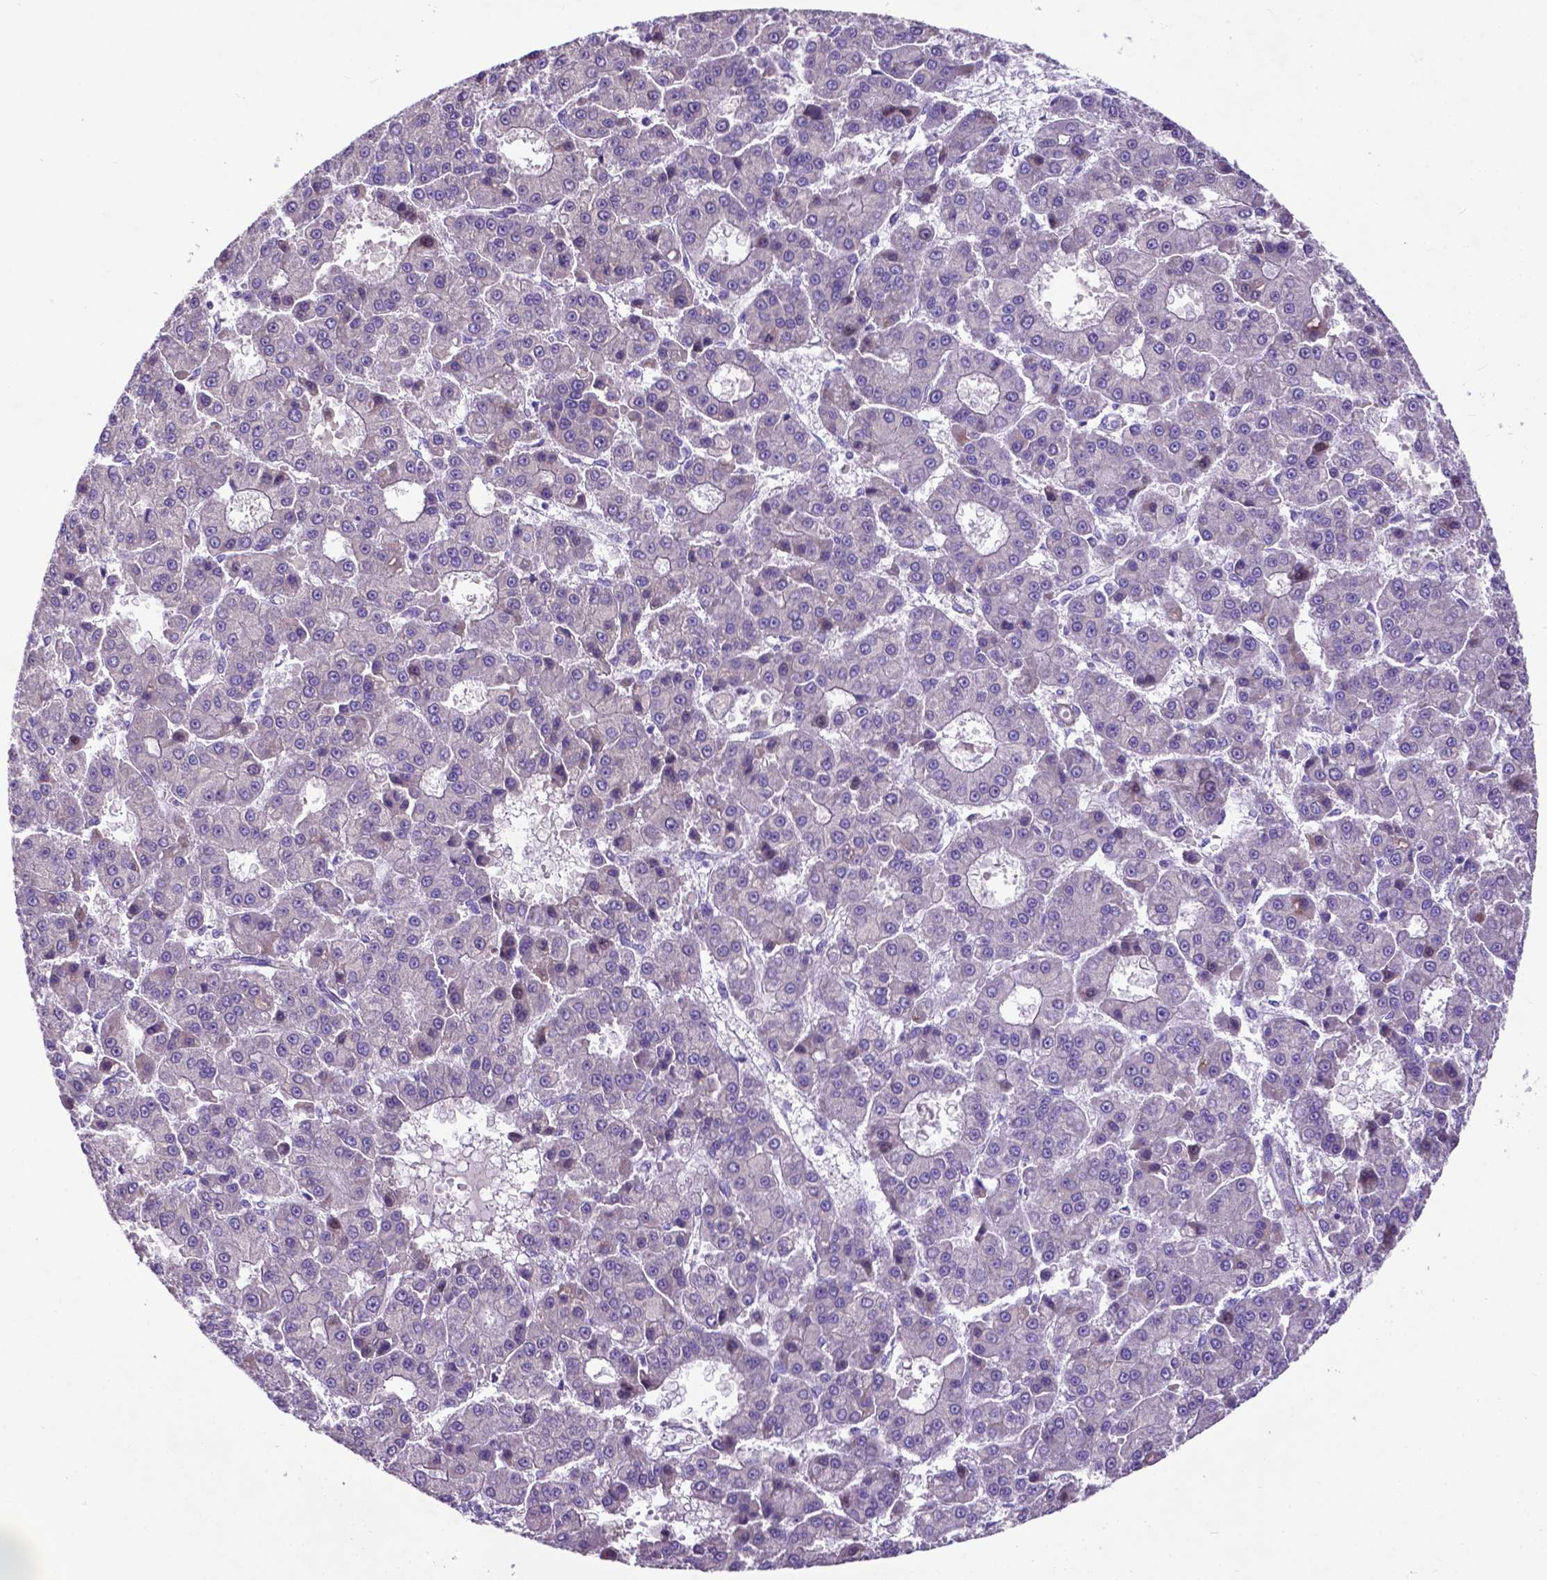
{"staining": {"intensity": "negative", "quantity": "none", "location": "none"}, "tissue": "liver cancer", "cell_type": "Tumor cells", "image_type": "cancer", "snomed": [{"axis": "morphology", "description": "Carcinoma, Hepatocellular, NOS"}, {"axis": "topography", "description": "Liver"}], "caption": "High magnification brightfield microscopy of liver cancer (hepatocellular carcinoma) stained with DAB (3,3'-diaminobenzidine) (brown) and counterstained with hematoxylin (blue): tumor cells show no significant positivity. The staining was performed using DAB (3,3'-diaminobenzidine) to visualize the protein expression in brown, while the nuclei were stained in blue with hematoxylin (Magnification: 20x).", "gene": "PFKFB4", "patient": {"sex": "male", "age": 70}}